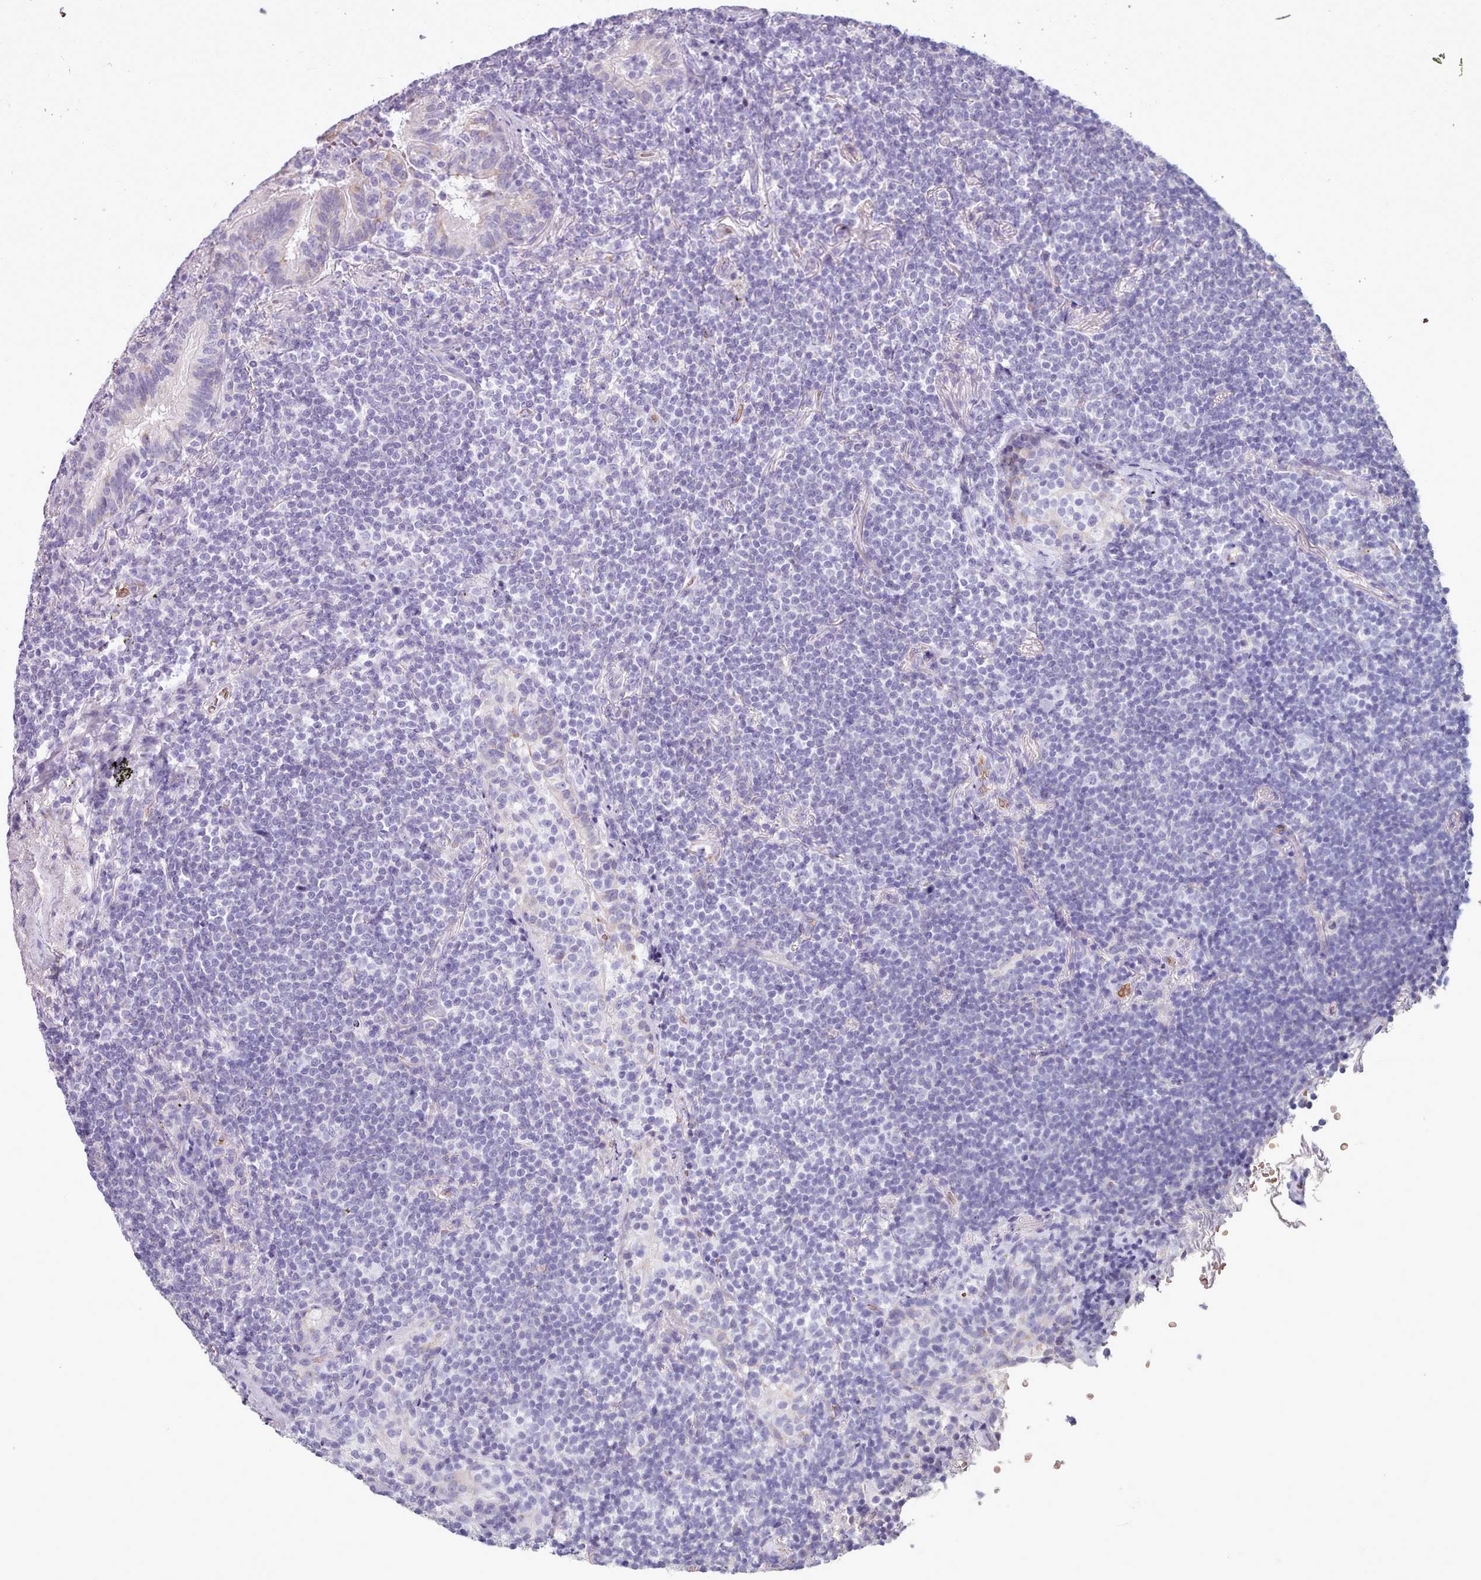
{"staining": {"intensity": "negative", "quantity": "none", "location": "none"}, "tissue": "lymphoma", "cell_type": "Tumor cells", "image_type": "cancer", "snomed": [{"axis": "morphology", "description": "Malignant lymphoma, non-Hodgkin's type, Low grade"}, {"axis": "topography", "description": "Lung"}], "caption": "Protein analysis of lymphoma displays no significant staining in tumor cells. Brightfield microscopy of IHC stained with DAB (brown) and hematoxylin (blue), captured at high magnification.", "gene": "AK4", "patient": {"sex": "female", "age": 71}}